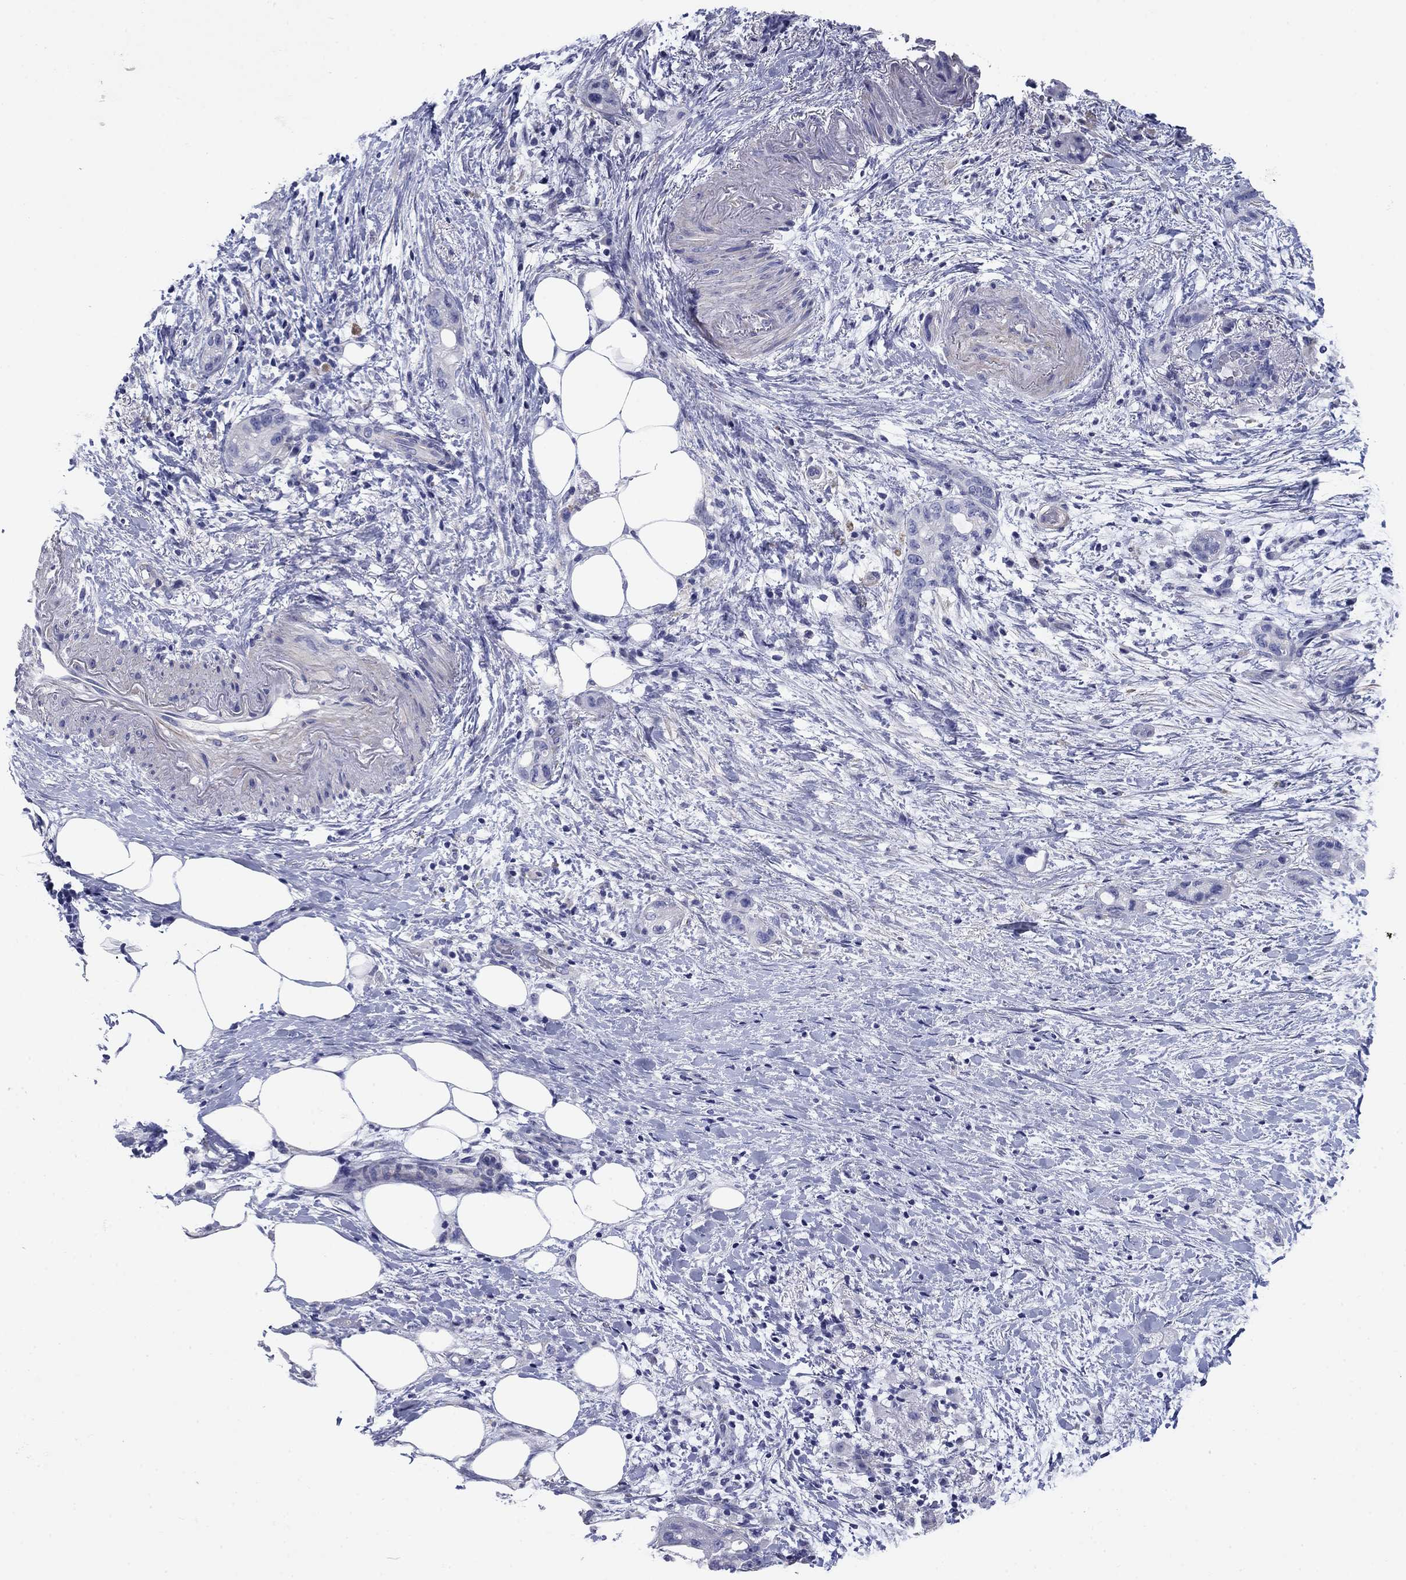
{"staining": {"intensity": "negative", "quantity": "none", "location": "none"}, "tissue": "pancreatic cancer", "cell_type": "Tumor cells", "image_type": "cancer", "snomed": [{"axis": "morphology", "description": "Adenocarcinoma, NOS"}, {"axis": "topography", "description": "Pancreas"}], "caption": "DAB immunohistochemical staining of pancreatic adenocarcinoma exhibits no significant expression in tumor cells.", "gene": "PRKCG", "patient": {"sex": "female", "age": 72}}